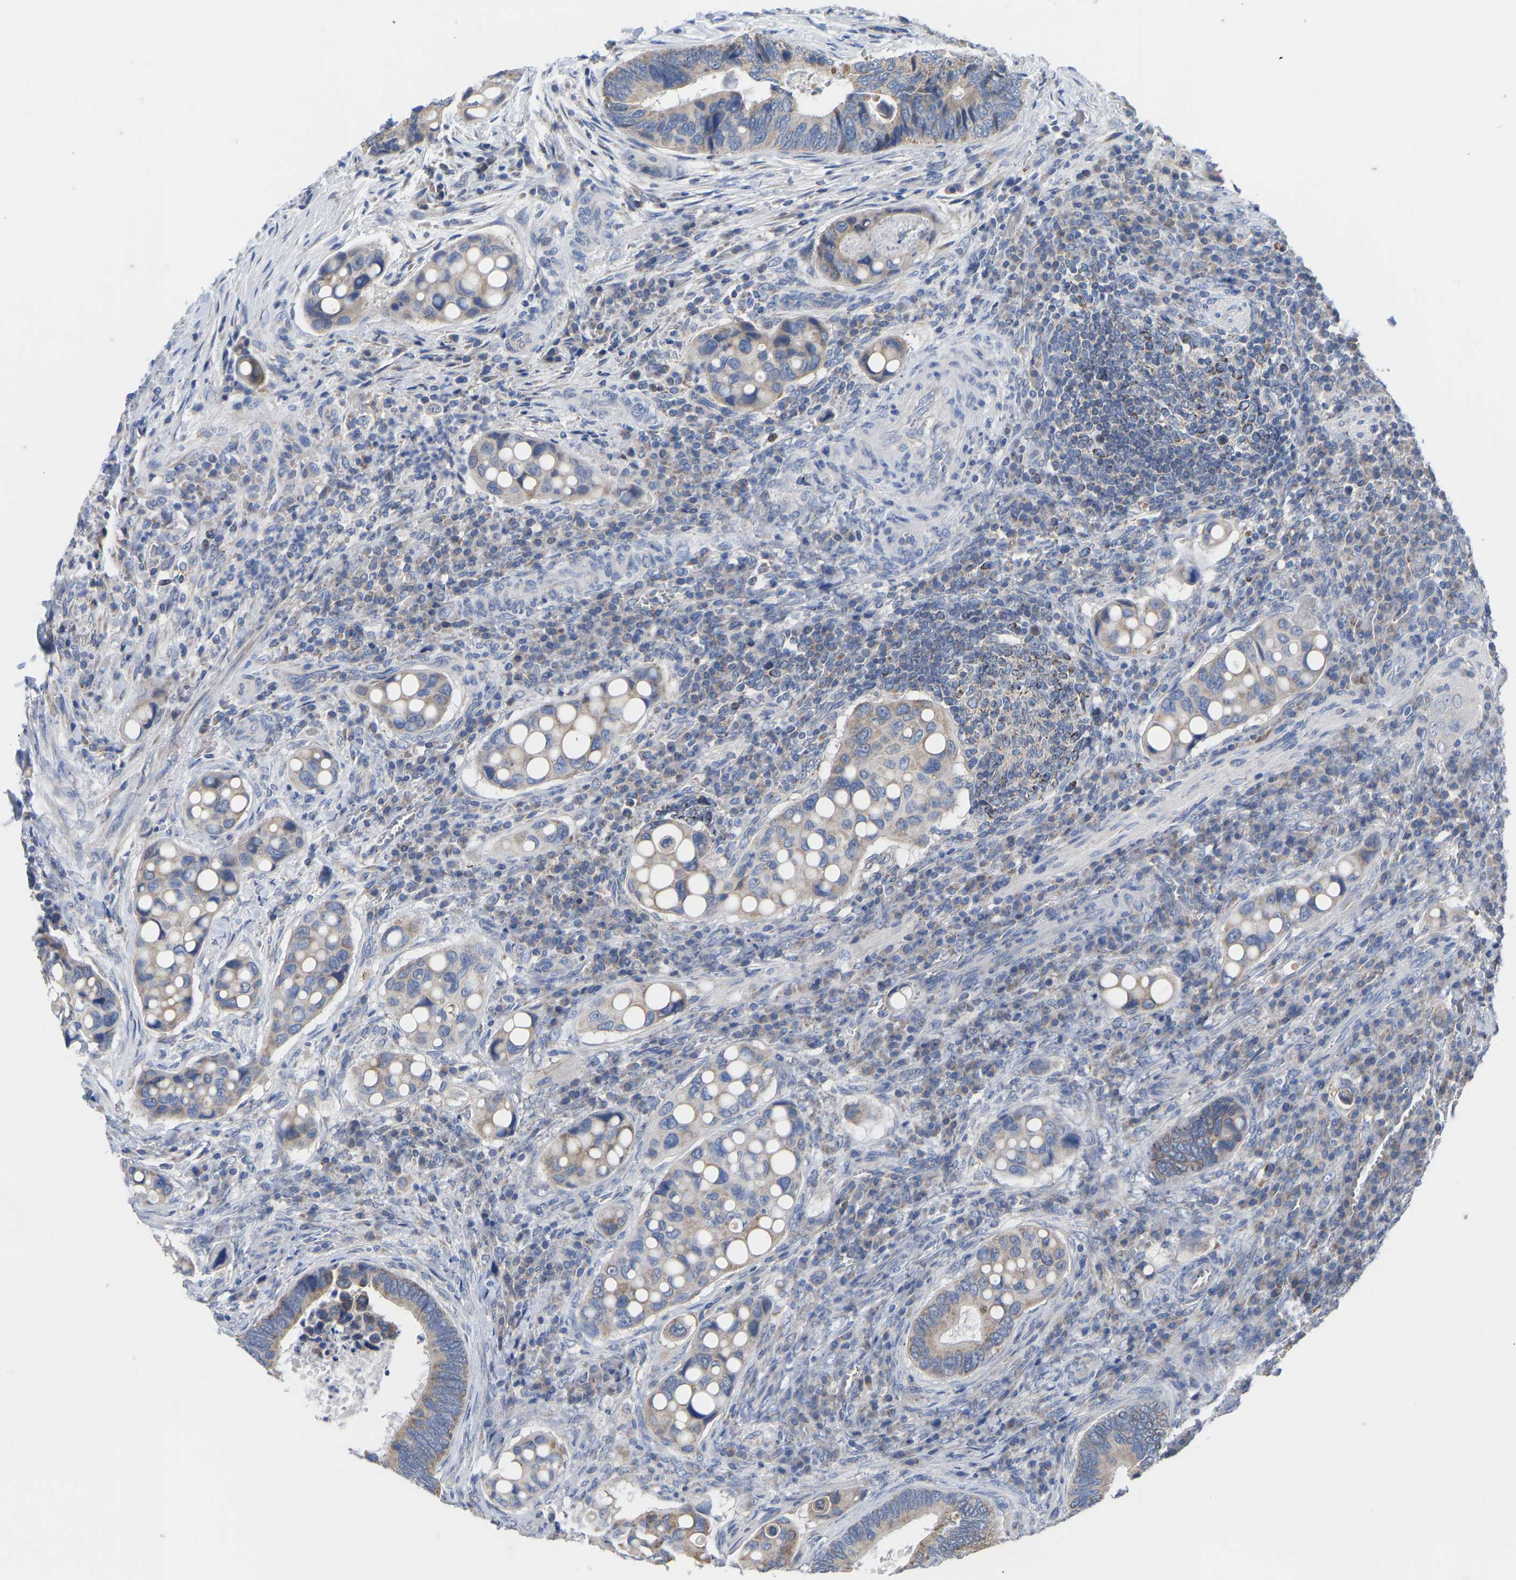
{"staining": {"intensity": "moderate", "quantity": "<25%", "location": "cytoplasmic/membranous"}, "tissue": "colorectal cancer", "cell_type": "Tumor cells", "image_type": "cancer", "snomed": [{"axis": "morphology", "description": "Inflammation, NOS"}, {"axis": "morphology", "description": "Adenocarcinoma, NOS"}, {"axis": "topography", "description": "Colon"}], "caption": "A brown stain labels moderate cytoplasmic/membranous positivity of a protein in colorectal adenocarcinoma tumor cells. (DAB (3,3'-diaminobenzidine) IHC, brown staining for protein, blue staining for nuclei).", "gene": "OLIG2", "patient": {"sex": "male", "age": 72}}